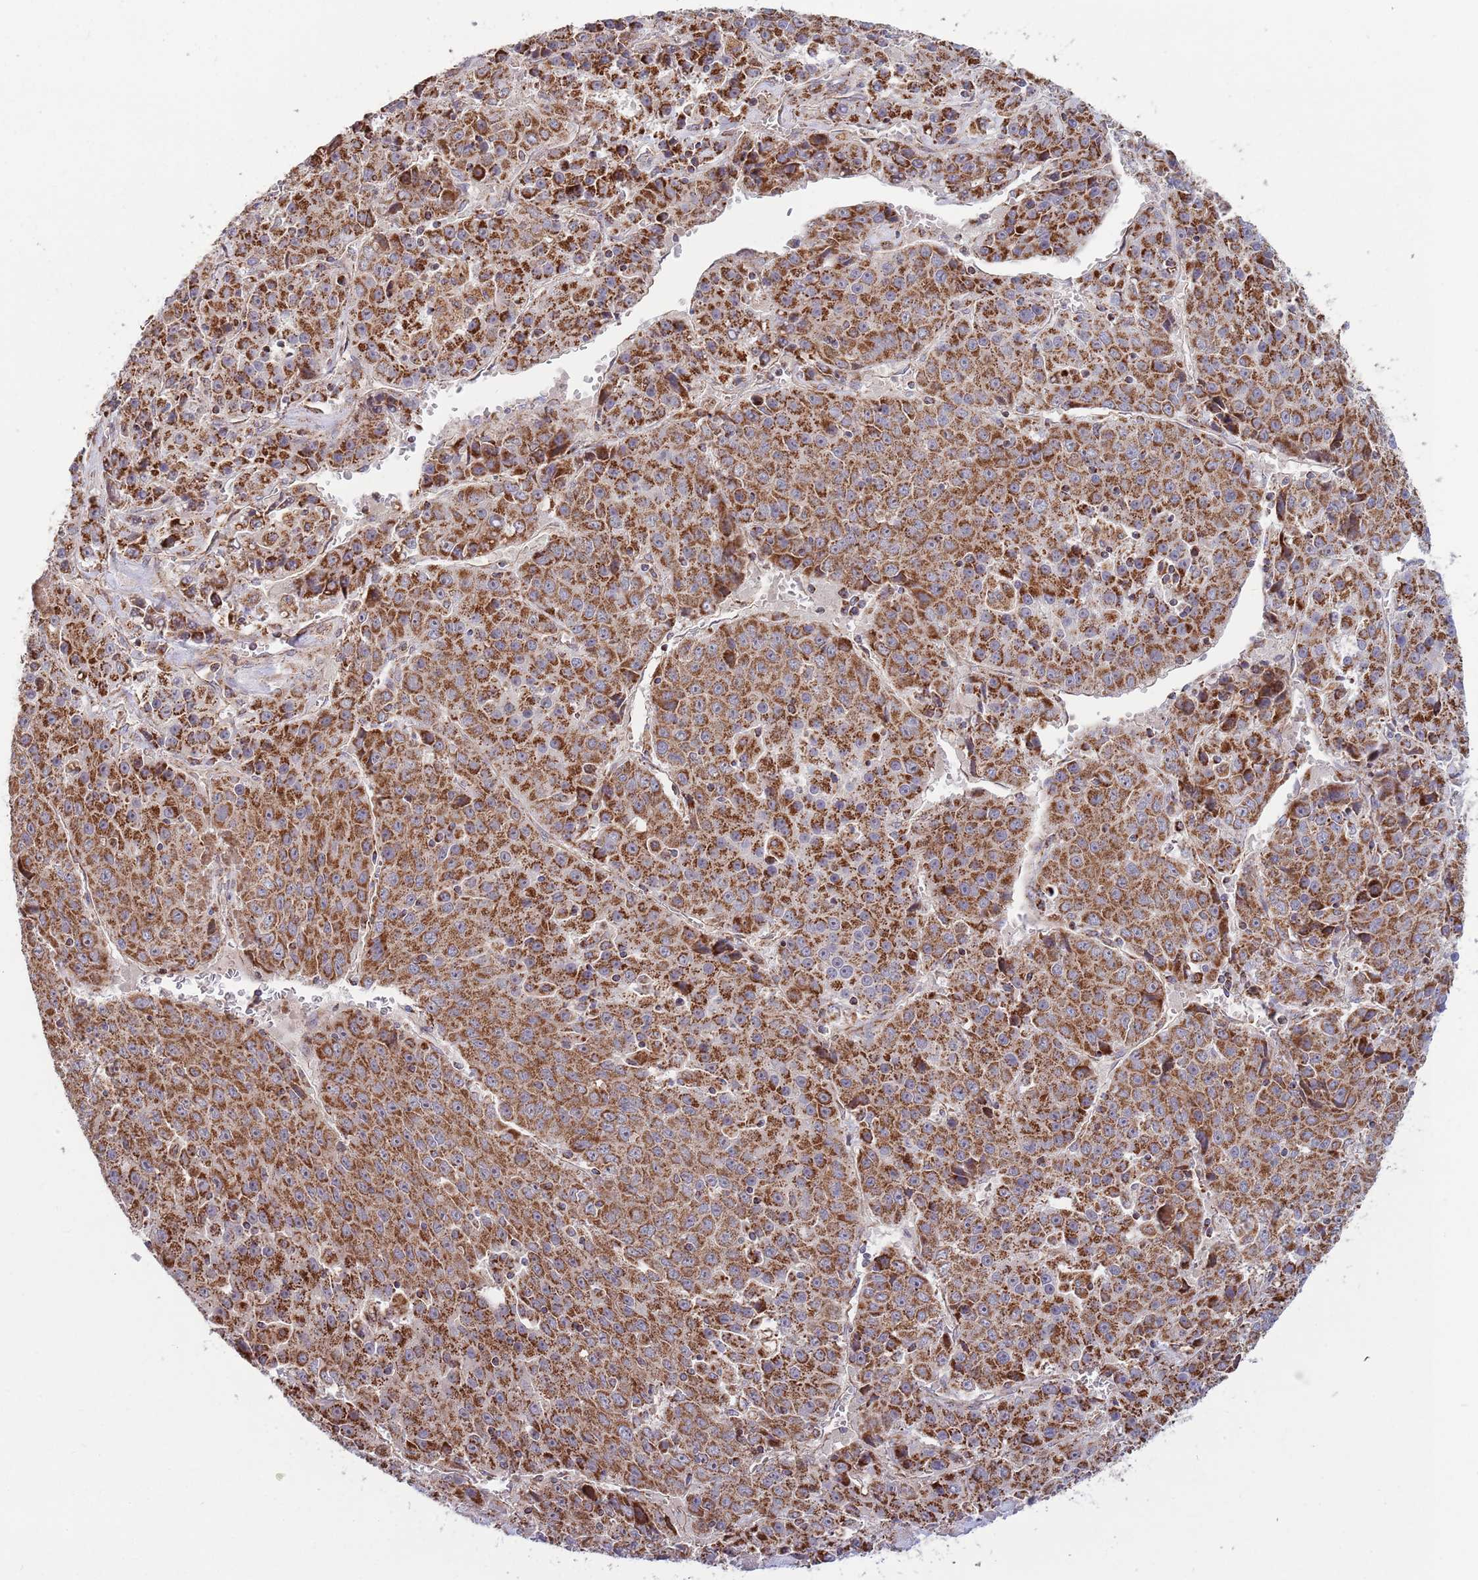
{"staining": {"intensity": "strong", "quantity": ">75%", "location": "cytoplasmic/membranous"}, "tissue": "liver cancer", "cell_type": "Tumor cells", "image_type": "cancer", "snomed": [{"axis": "morphology", "description": "Carcinoma, Hepatocellular, NOS"}, {"axis": "topography", "description": "Liver"}], "caption": "DAB immunohistochemical staining of human liver cancer (hepatocellular carcinoma) displays strong cytoplasmic/membranous protein expression in about >75% of tumor cells.", "gene": "ATP5PD", "patient": {"sex": "female", "age": 53}}